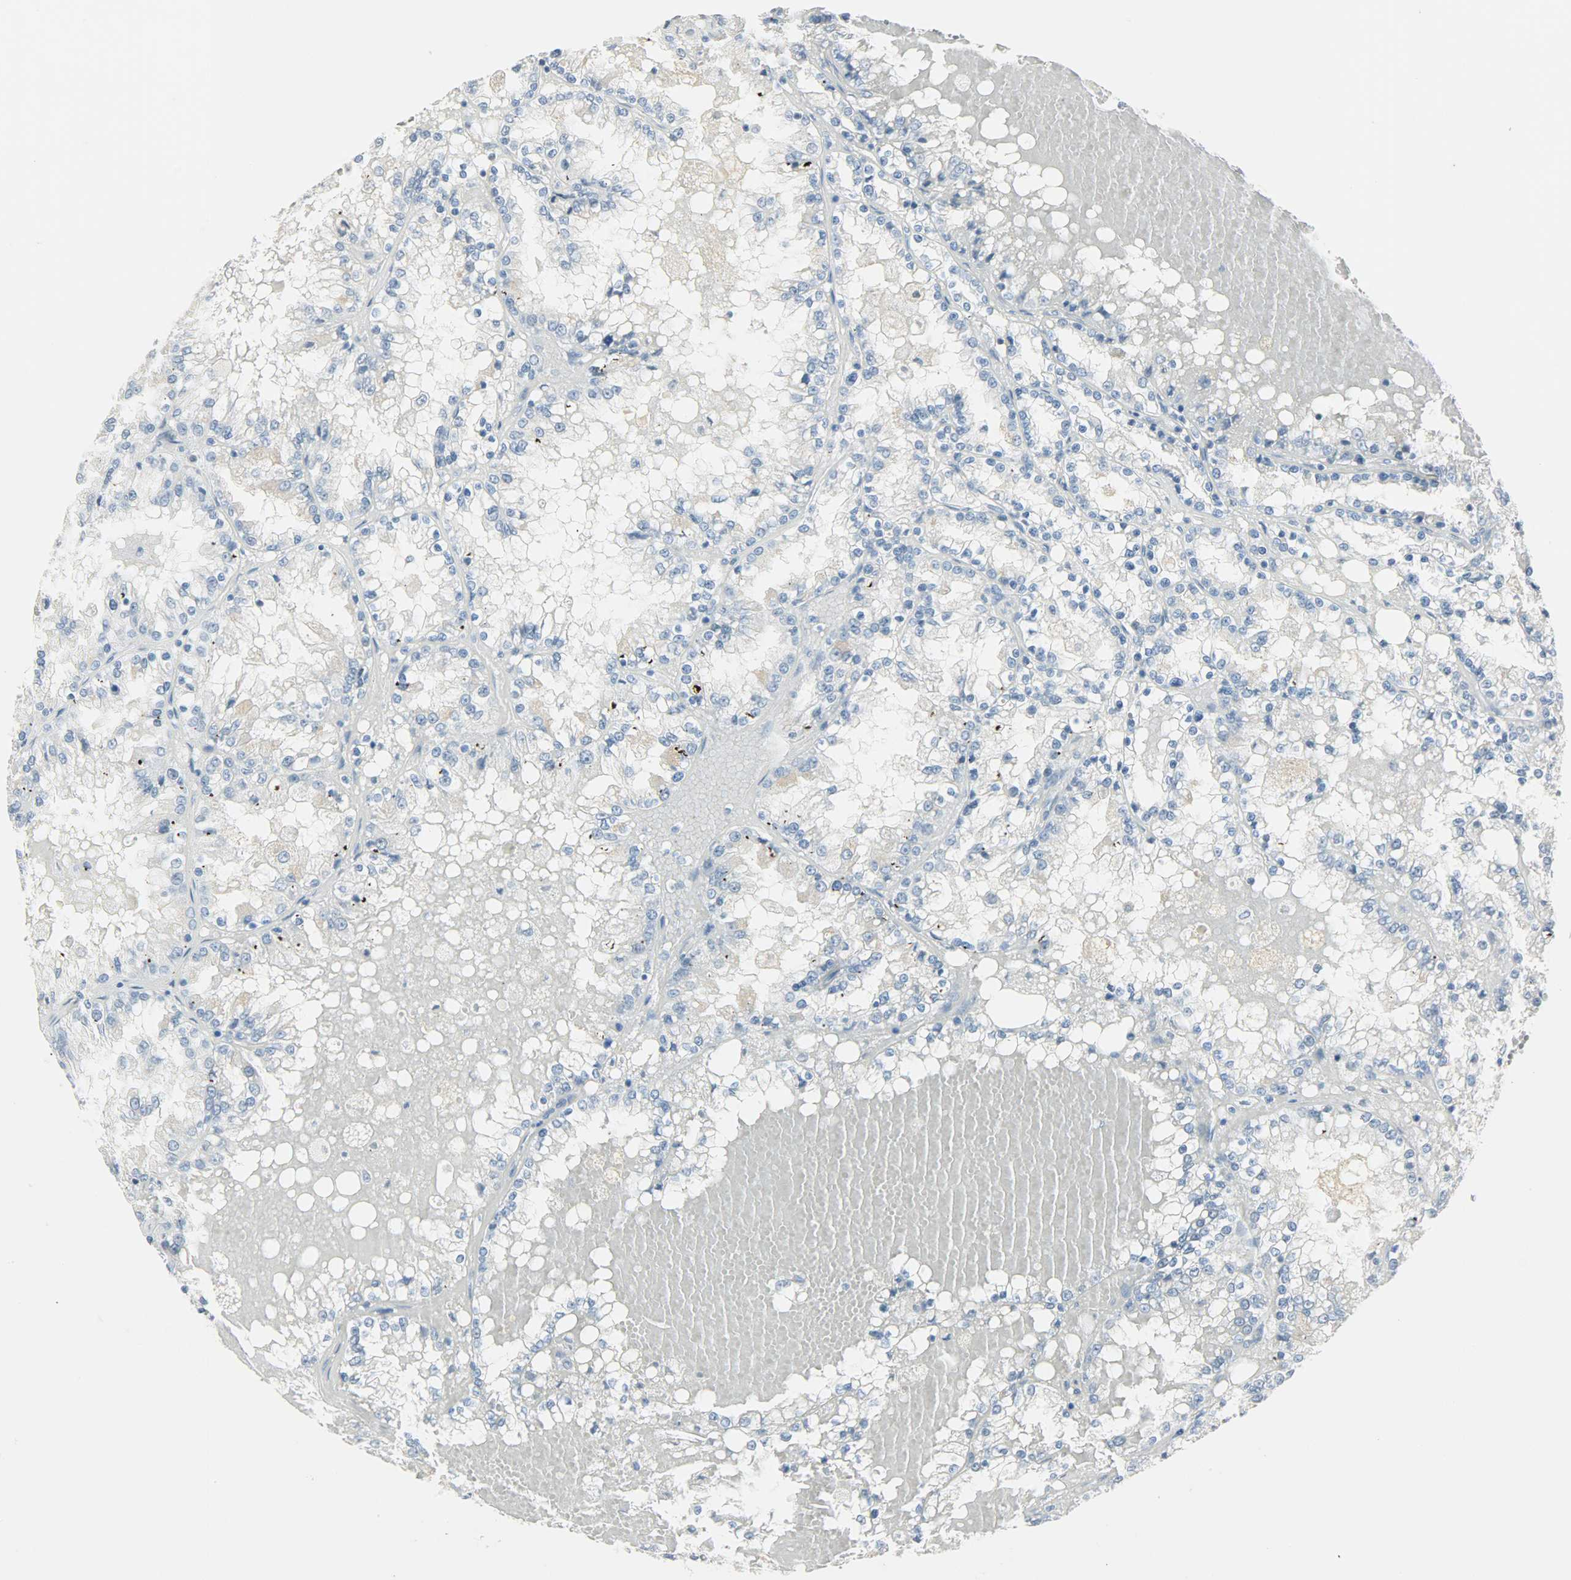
{"staining": {"intensity": "negative", "quantity": "none", "location": "none"}, "tissue": "renal cancer", "cell_type": "Tumor cells", "image_type": "cancer", "snomed": [{"axis": "morphology", "description": "Adenocarcinoma, NOS"}, {"axis": "topography", "description": "Kidney"}], "caption": "Immunohistochemistry (IHC) photomicrograph of human renal cancer (adenocarcinoma) stained for a protein (brown), which exhibits no positivity in tumor cells.", "gene": "HELLS", "patient": {"sex": "female", "age": 56}}